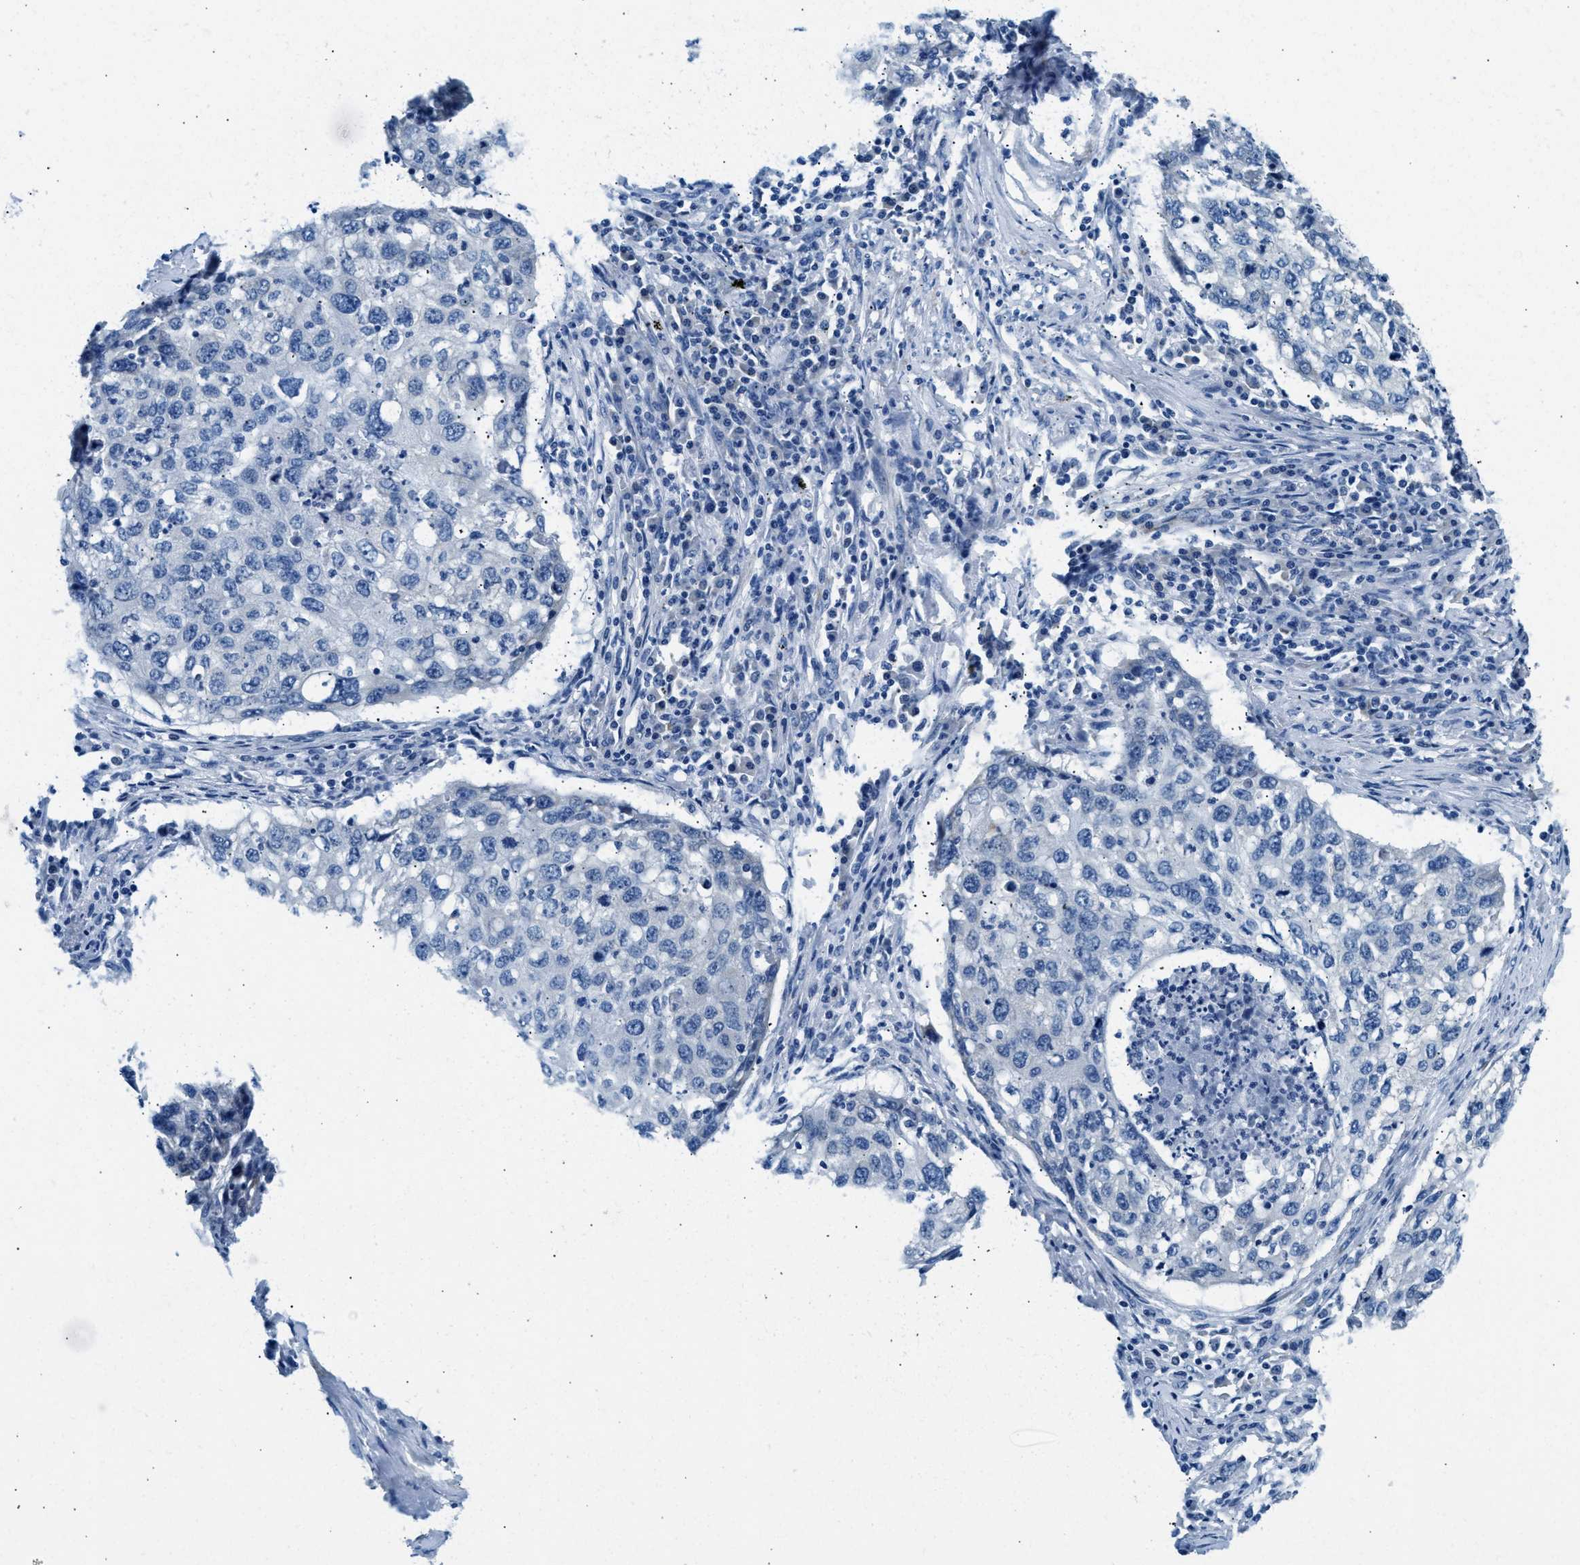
{"staining": {"intensity": "negative", "quantity": "none", "location": "none"}, "tissue": "lung cancer", "cell_type": "Tumor cells", "image_type": "cancer", "snomed": [{"axis": "morphology", "description": "Squamous cell carcinoma, NOS"}, {"axis": "topography", "description": "Lung"}], "caption": "DAB (3,3'-diaminobenzidine) immunohistochemical staining of human lung squamous cell carcinoma reveals no significant staining in tumor cells. The staining is performed using DAB (3,3'-diaminobenzidine) brown chromogen with nuclei counter-stained in using hematoxylin.", "gene": "CLDN18", "patient": {"sex": "female", "age": 63}}